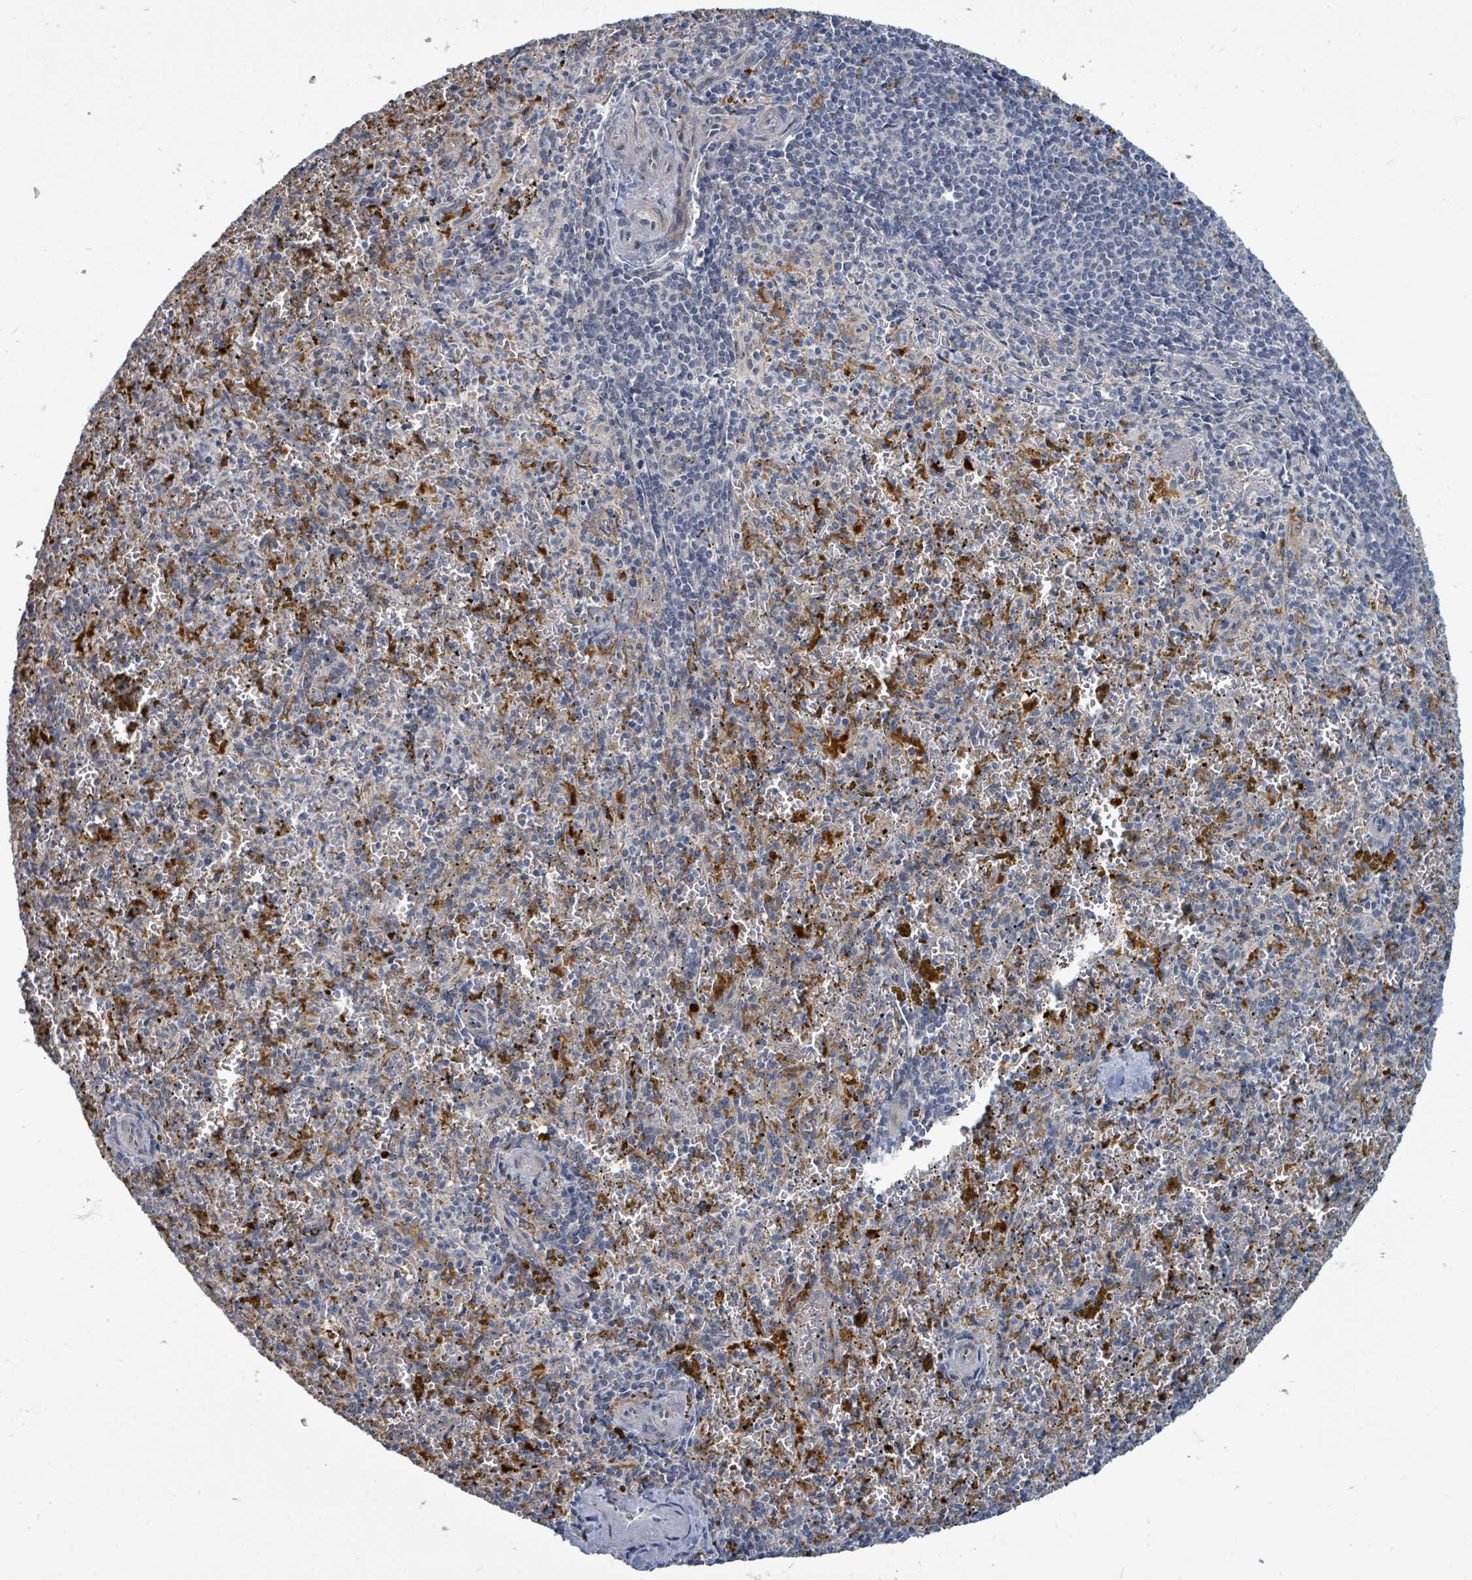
{"staining": {"intensity": "negative", "quantity": "none", "location": "none"}, "tissue": "spleen", "cell_type": "Cells in red pulp", "image_type": "normal", "snomed": [{"axis": "morphology", "description": "Normal tissue, NOS"}, {"axis": "topography", "description": "Spleen"}], "caption": "Photomicrograph shows no significant protein positivity in cells in red pulp of normal spleen.", "gene": "TRDMT1", "patient": {"sex": "male", "age": 57}}